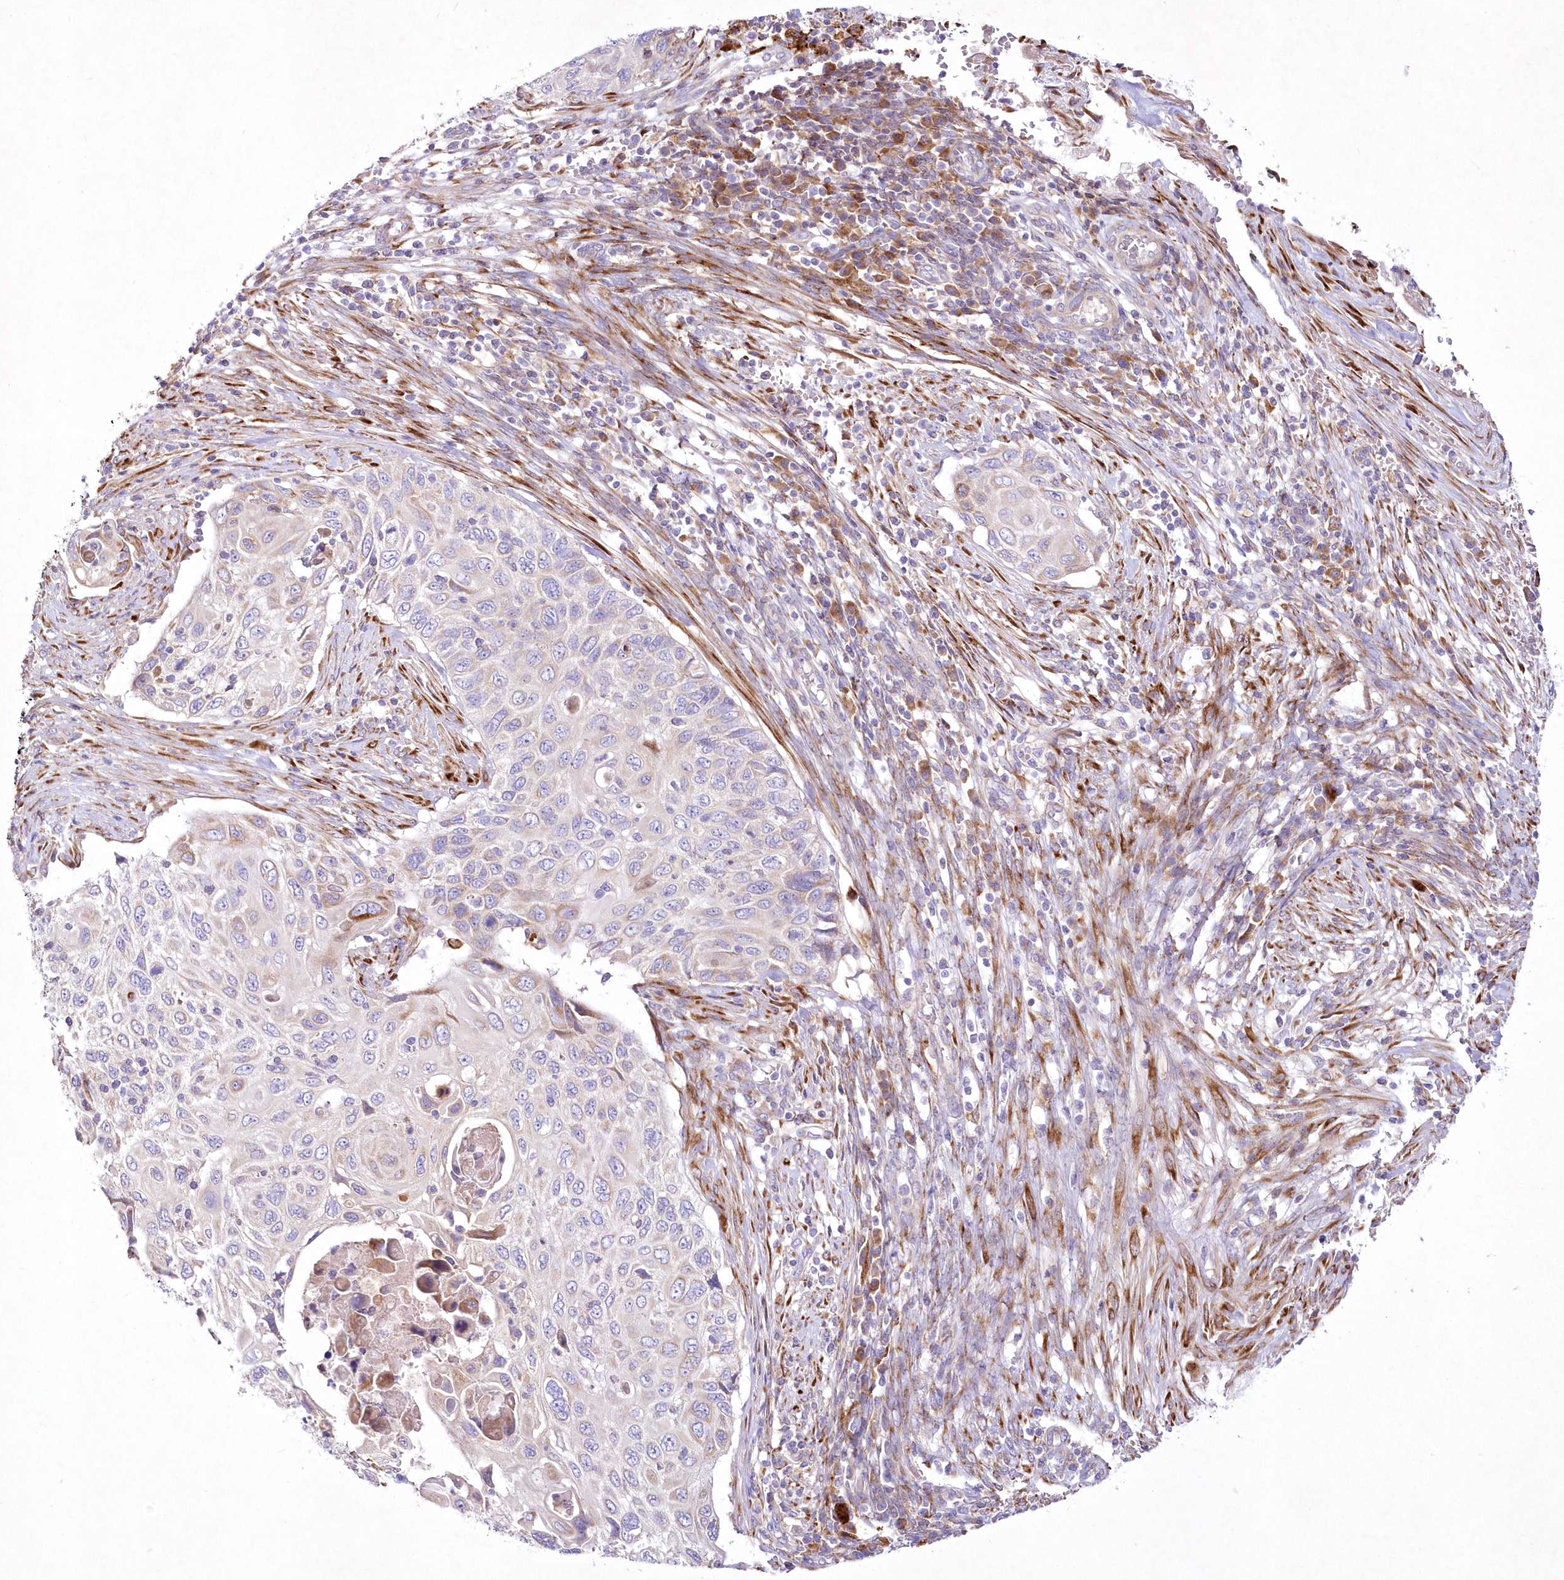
{"staining": {"intensity": "weak", "quantity": "<25%", "location": "cytoplasmic/membranous"}, "tissue": "cervical cancer", "cell_type": "Tumor cells", "image_type": "cancer", "snomed": [{"axis": "morphology", "description": "Squamous cell carcinoma, NOS"}, {"axis": "topography", "description": "Cervix"}], "caption": "Cervical cancer (squamous cell carcinoma) stained for a protein using IHC shows no expression tumor cells.", "gene": "ARFGEF3", "patient": {"sex": "female", "age": 70}}